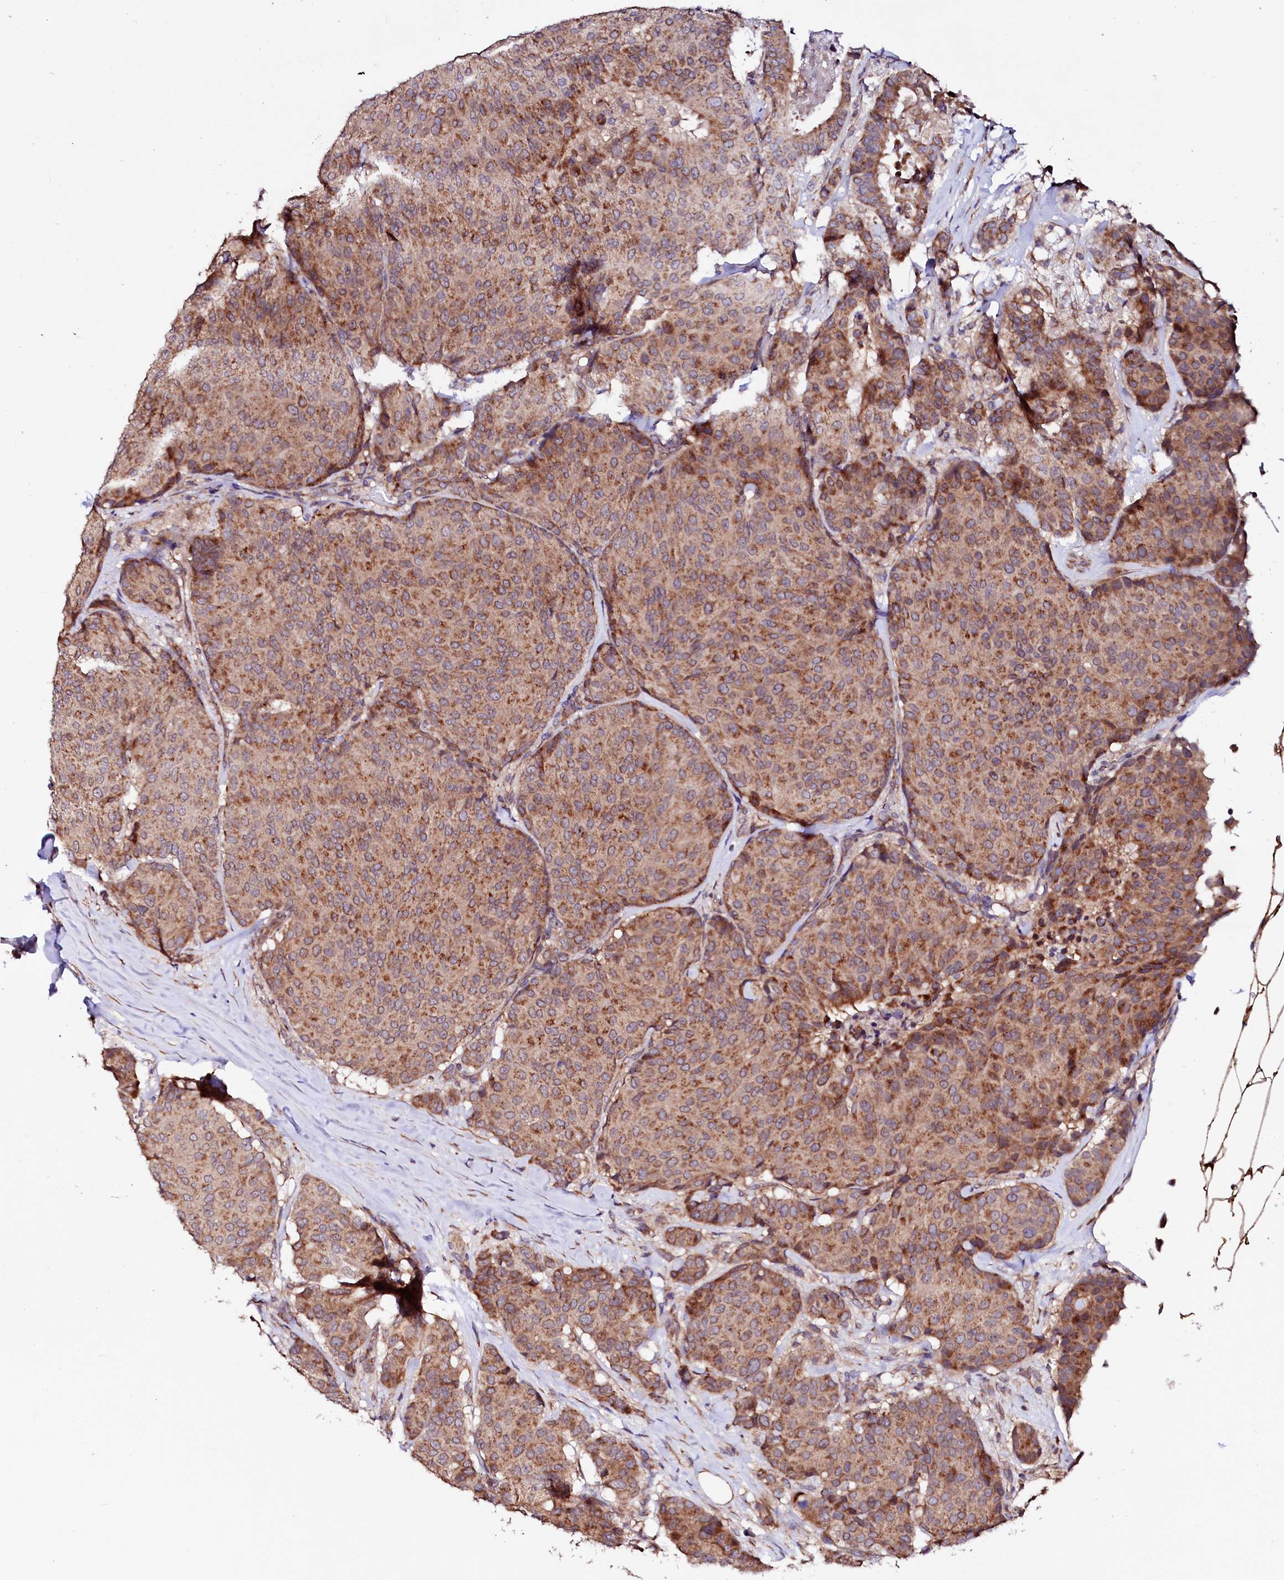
{"staining": {"intensity": "moderate", "quantity": ">75%", "location": "cytoplasmic/membranous"}, "tissue": "breast cancer", "cell_type": "Tumor cells", "image_type": "cancer", "snomed": [{"axis": "morphology", "description": "Duct carcinoma"}, {"axis": "topography", "description": "Breast"}], "caption": "Breast cancer (infiltrating ductal carcinoma) stained for a protein (brown) exhibits moderate cytoplasmic/membranous positive expression in approximately >75% of tumor cells.", "gene": "UBE3C", "patient": {"sex": "female", "age": 75}}